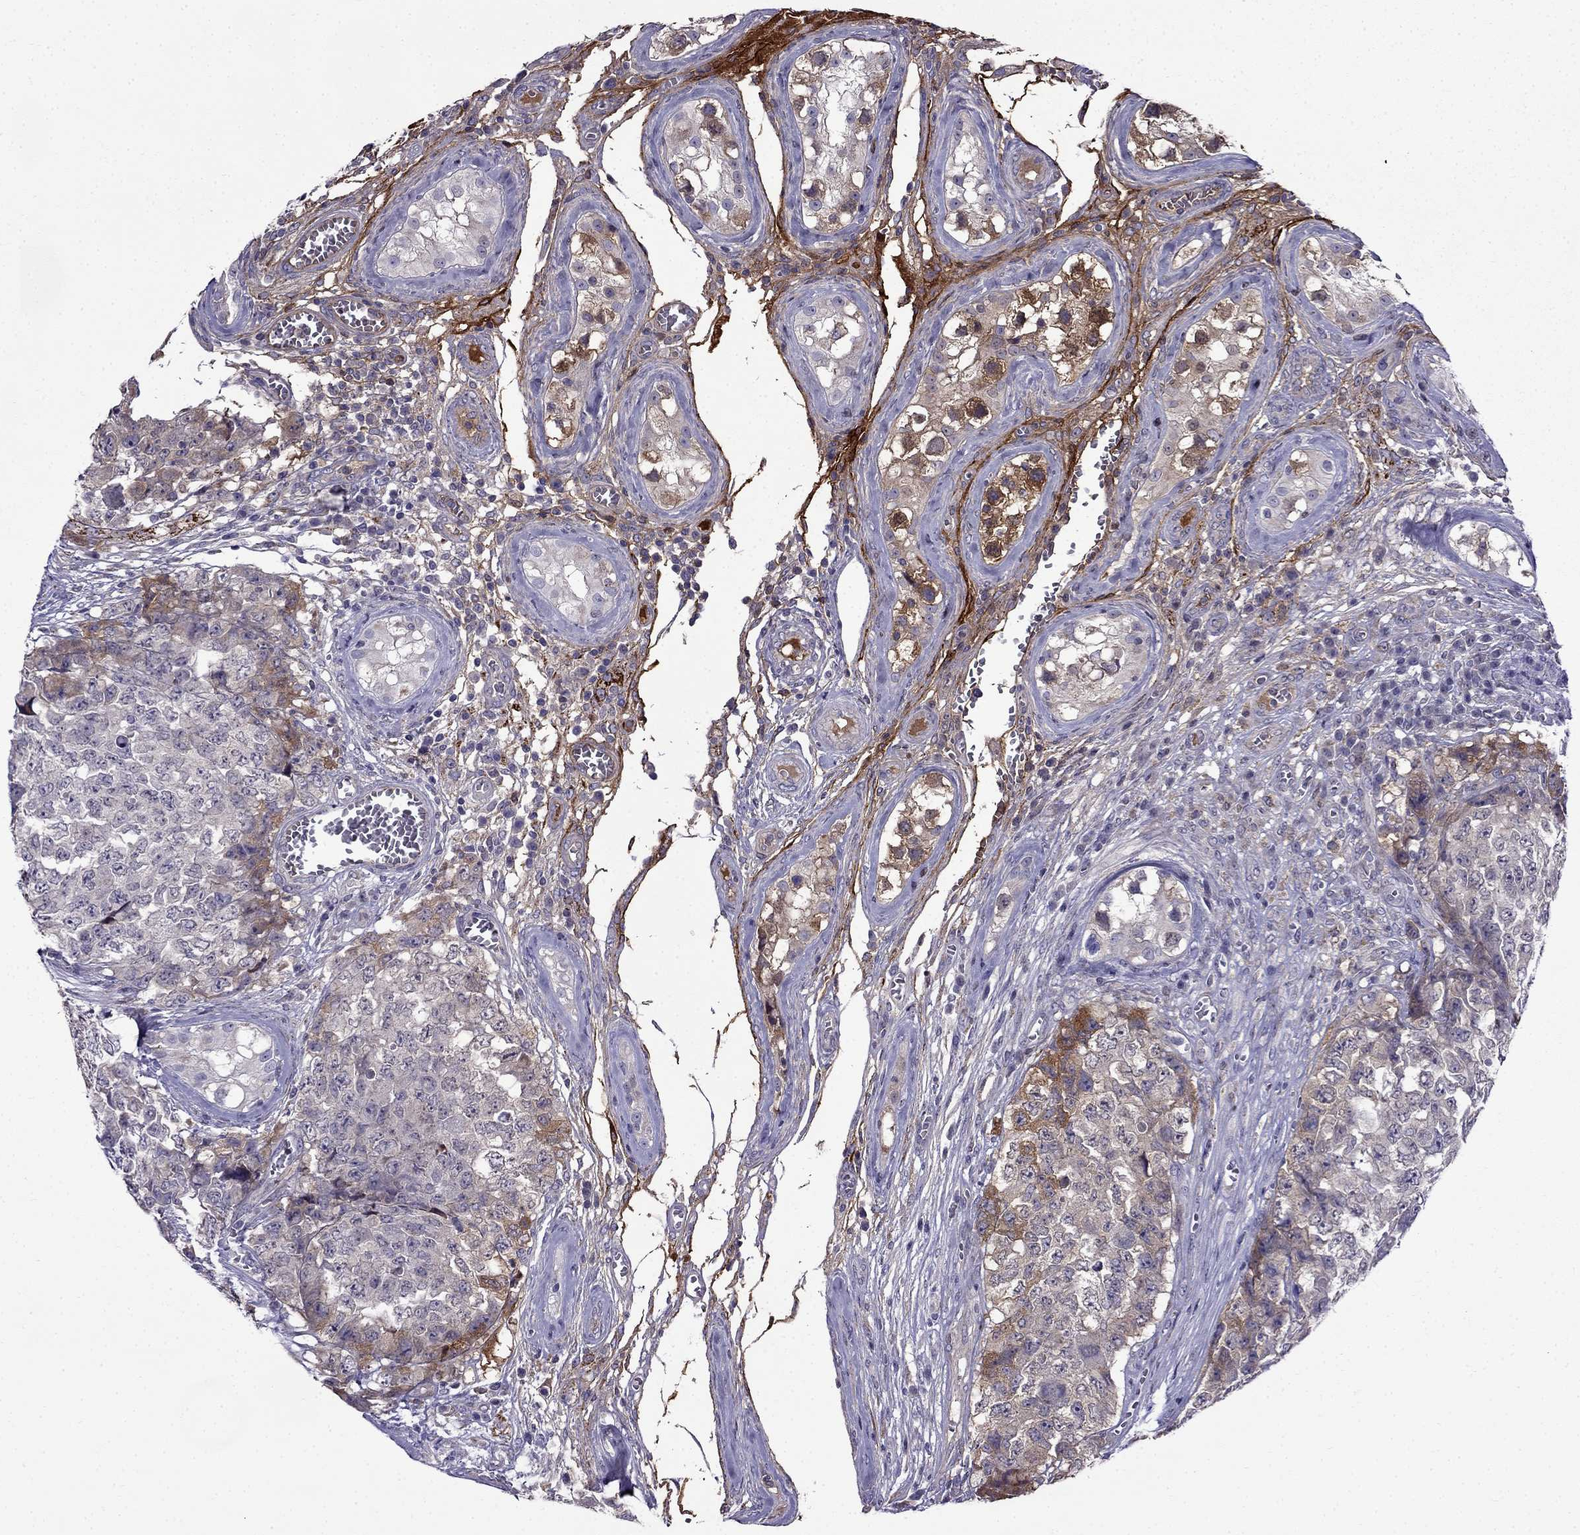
{"staining": {"intensity": "moderate", "quantity": "<25%", "location": "cytoplasmic/membranous"}, "tissue": "testis cancer", "cell_type": "Tumor cells", "image_type": "cancer", "snomed": [{"axis": "morphology", "description": "Carcinoma, Embryonal, NOS"}, {"axis": "topography", "description": "Testis"}], "caption": "Immunohistochemical staining of human testis cancer (embryonal carcinoma) displays moderate cytoplasmic/membranous protein positivity in approximately <25% of tumor cells.", "gene": "PI16", "patient": {"sex": "male", "age": 23}}